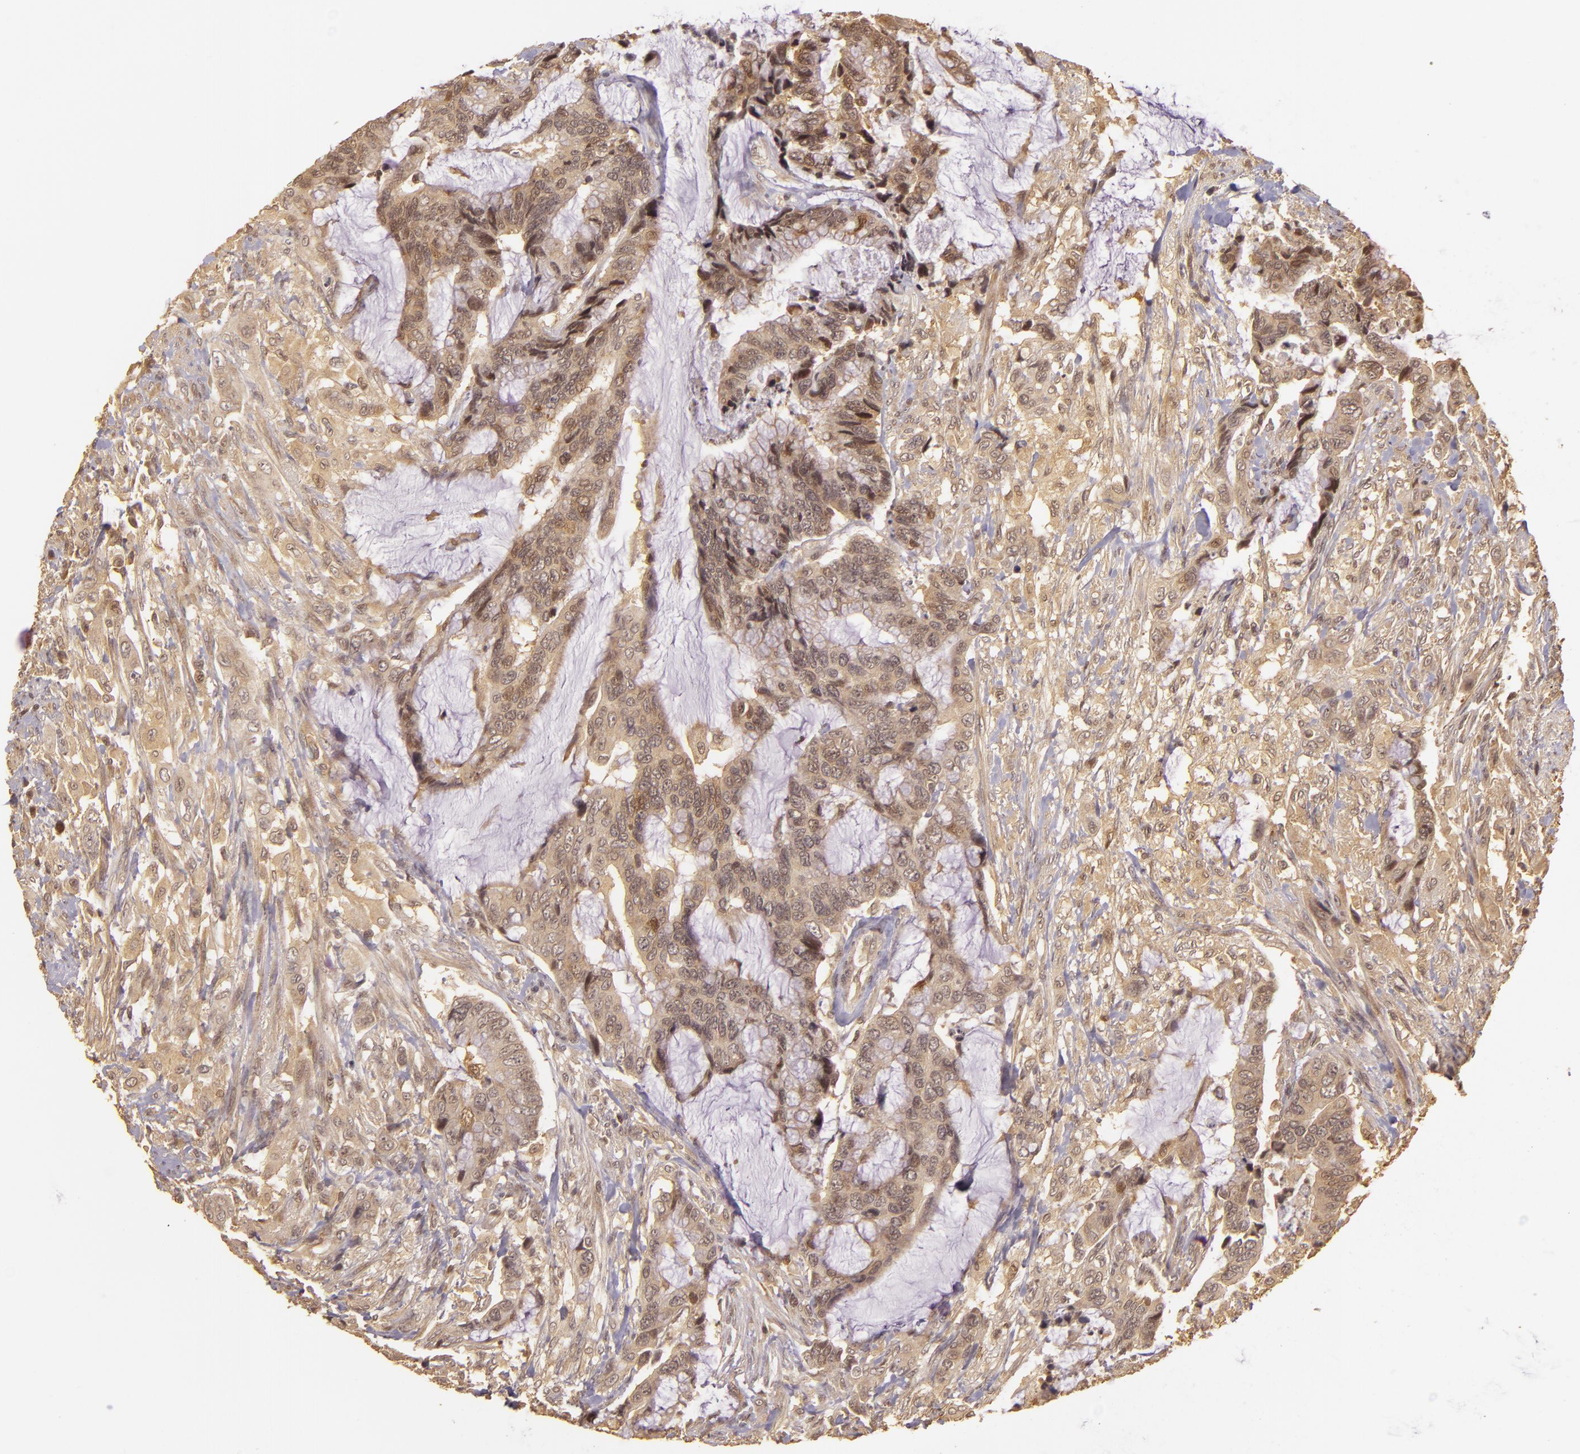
{"staining": {"intensity": "weak", "quantity": ">75%", "location": "cytoplasmic/membranous,nuclear"}, "tissue": "colorectal cancer", "cell_type": "Tumor cells", "image_type": "cancer", "snomed": [{"axis": "morphology", "description": "Adenocarcinoma, NOS"}, {"axis": "topography", "description": "Rectum"}], "caption": "Tumor cells show low levels of weak cytoplasmic/membranous and nuclear staining in about >75% of cells in human colorectal cancer. The protein of interest is shown in brown color, while the nuclei are stained blue.", "gene": "TXNRD2", "patient": {"sex": "female", "age": 59}}